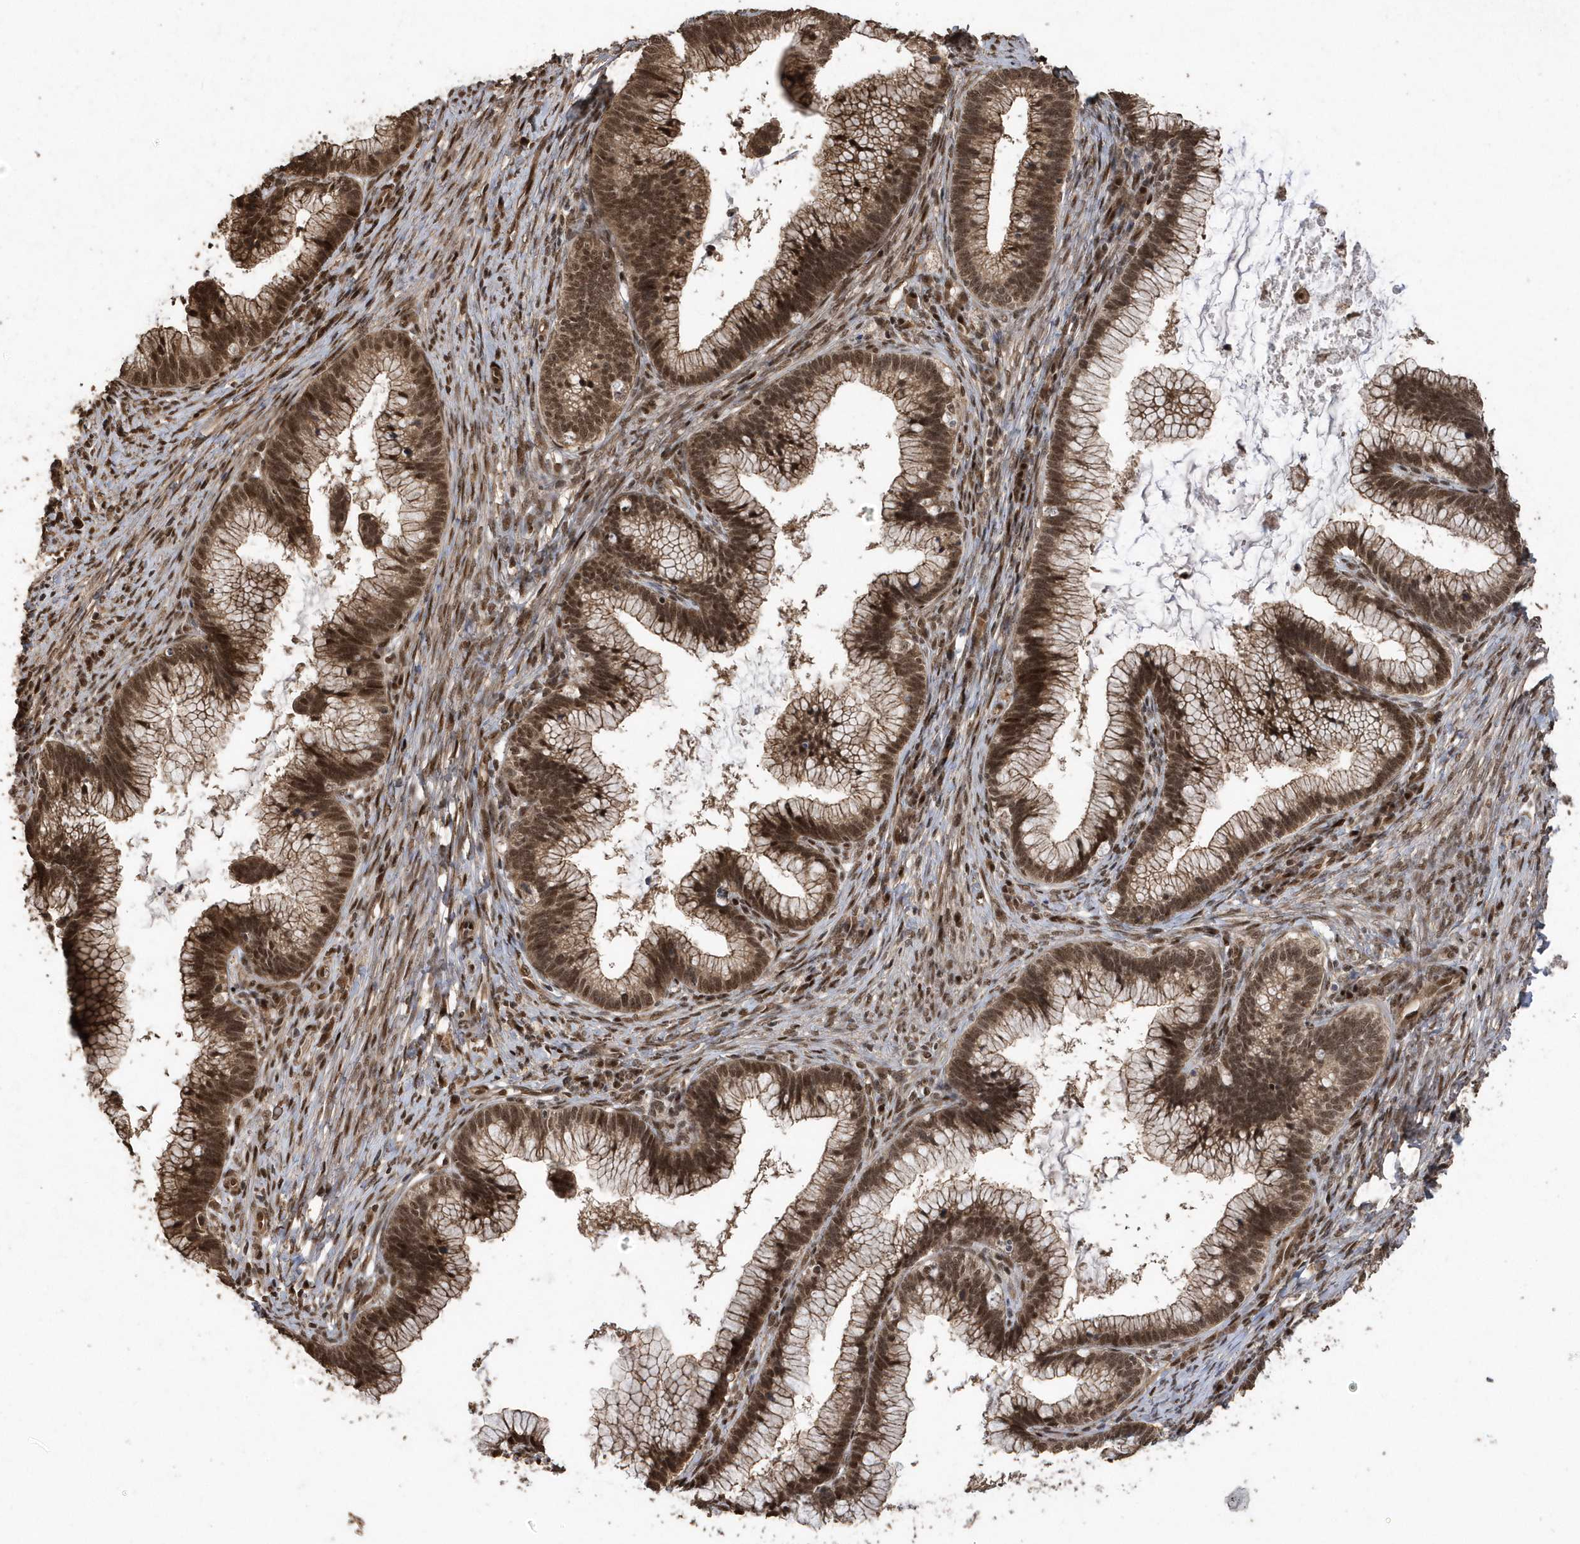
{"staining": {"intensity": "moderate", "quantity": ">75%", "location": "cytoplasmic/membranous,nuclear"}, "tissue": "cervical cancer", "cell_type": "Tumor cells", "image_type": "cancer", "snomed": [{"axis": "morphology", "description": "Adenocarcinoma, NOS"}, {"axis": "topography", "description": "Cervix"}], "caption": "A histopathology image of human cervical adenocarcinoma stained for a protein reveals moderate cytoplasmic/membranous and nuclear brown staining in tumor cells.", "gene": "INTS12", "patient": {"sex": "female", "age": 36}}